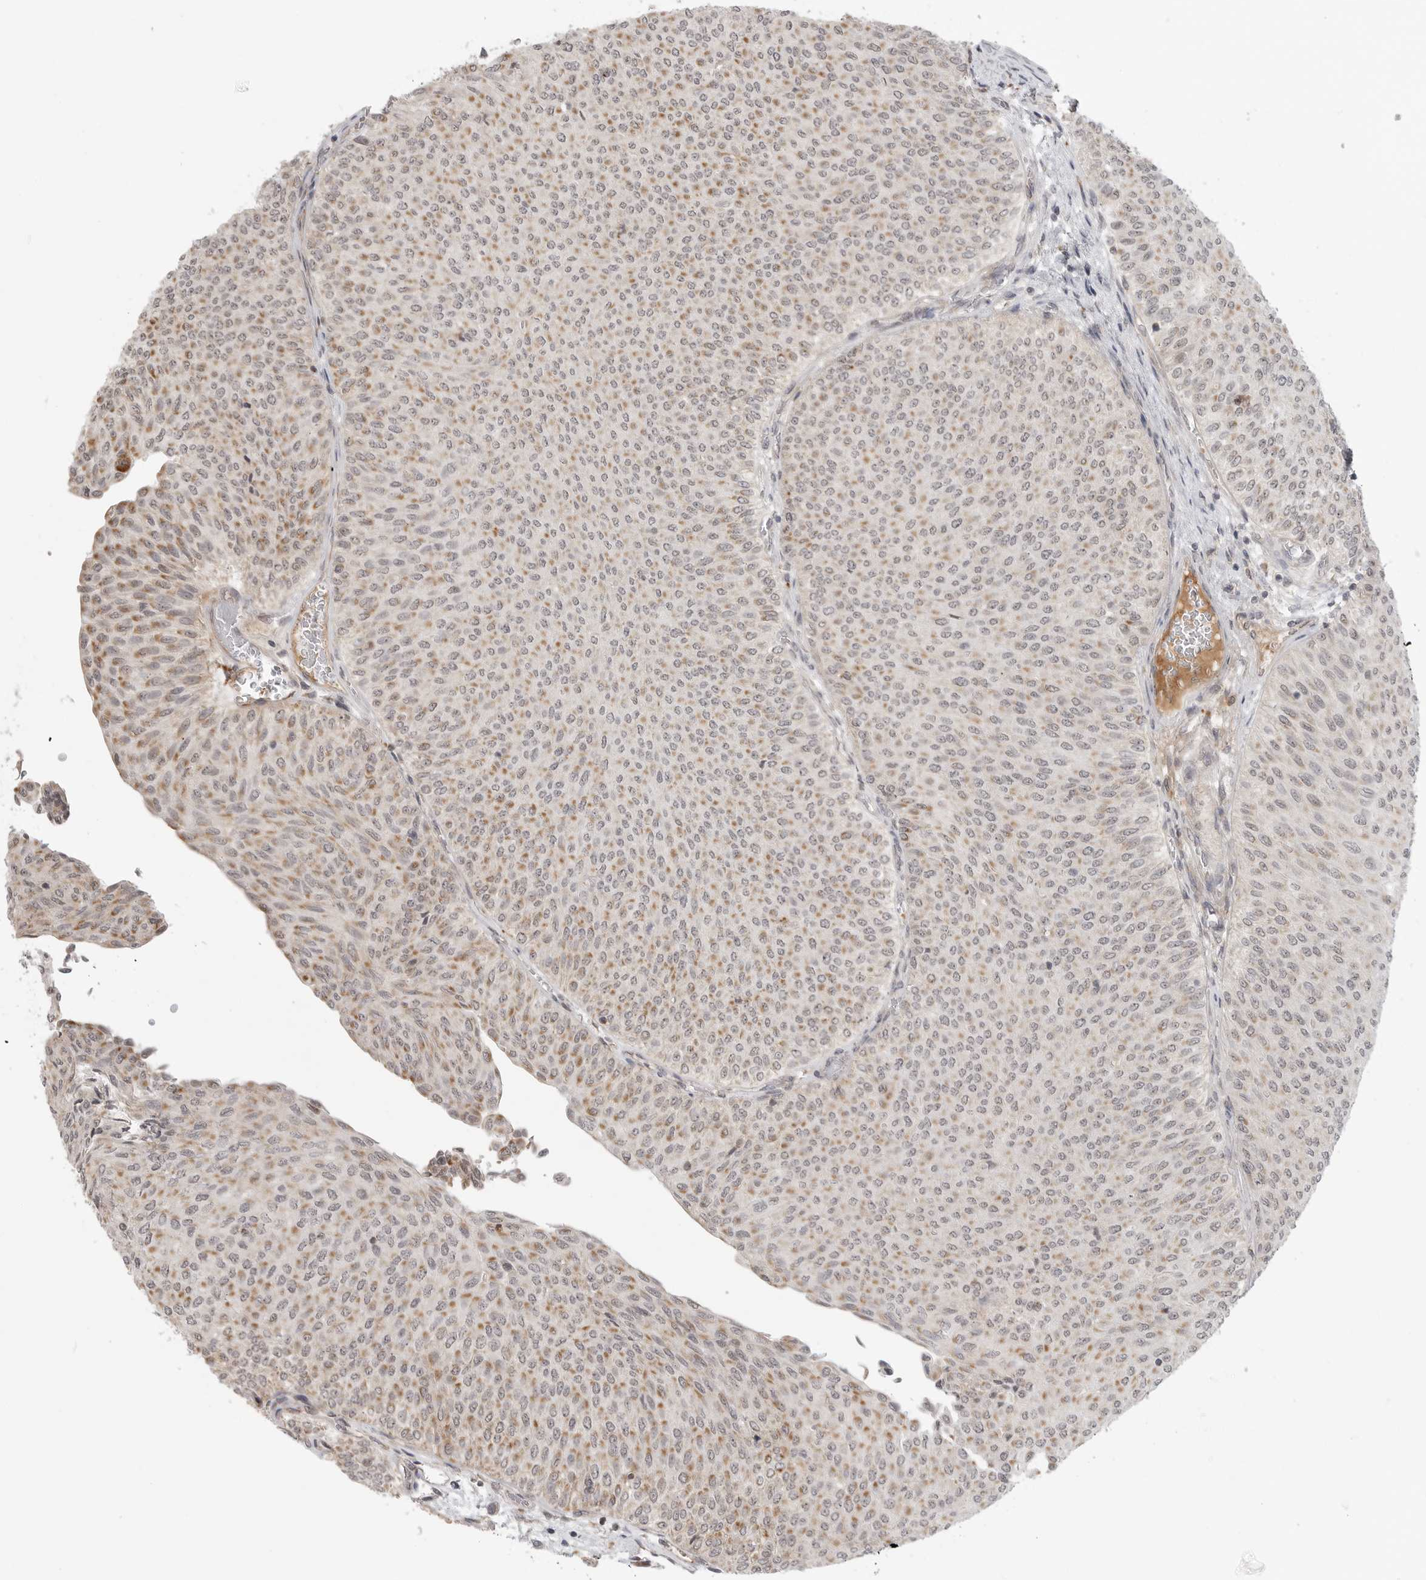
{"staining": {"intensity": "moderate", "quantity": ">75%", "location": "cytoplasmic/membranous"}, "tissue": "urothelial cancer", "cell_type": "Tumor cells", "image_type": "cancer", "snomed": [{"axis": "morphology", "description": "Urothelial carcinoma, Low grade"}, {"axis": "topography", "description": "Urinary bladder"}], "caption": "Protein staining of low-grade urothelial carcinoma tissue reveals moderate cytoplasmic/membranous staining in about >75% of tumor cells.", "gene": "KALRN", "patient": {"sex": "male", "age": 78}}